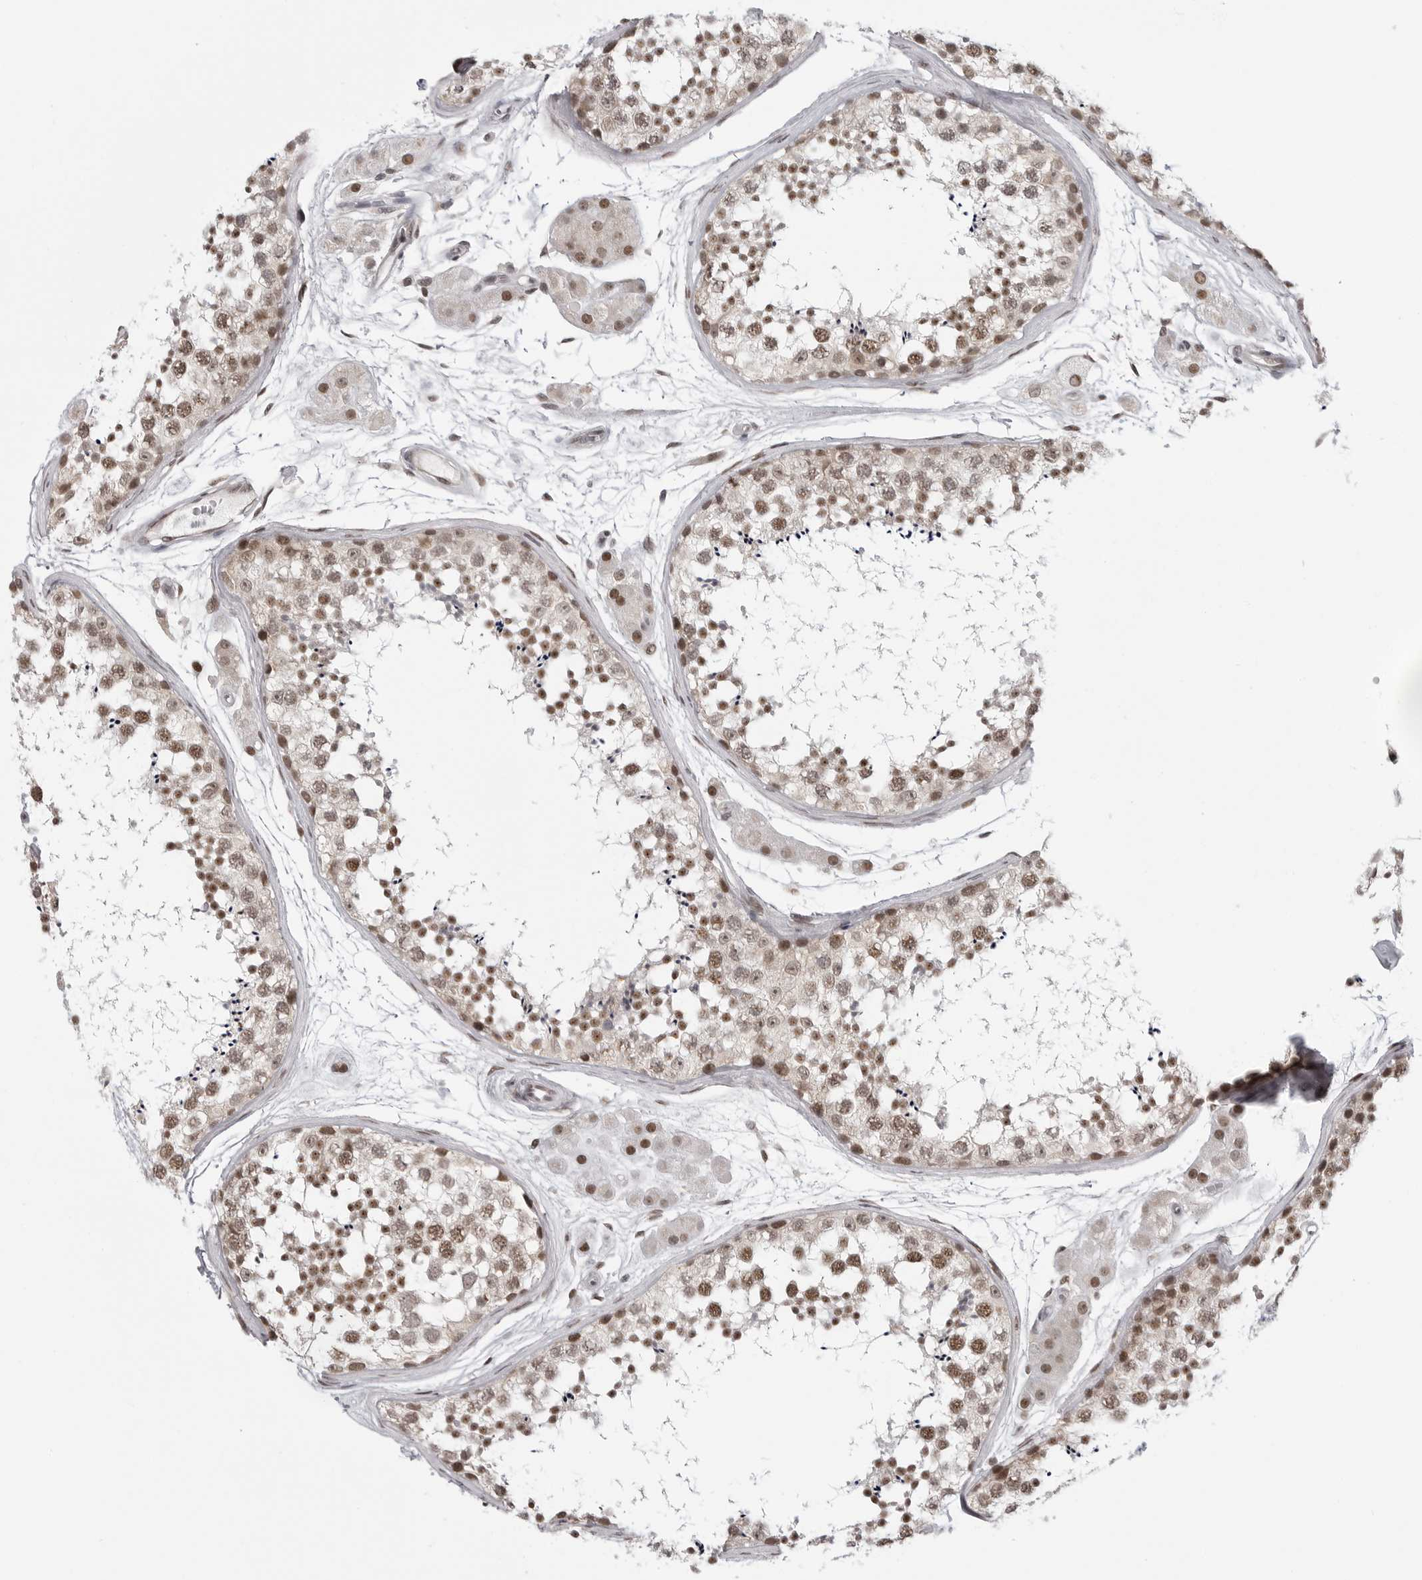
{"staining": {"intensity": "moderate", "quantity": ">75%", "location": "nuclear"}, "tissue": "testis", "cell_type": "Cells in seminiferous ducts", "image_type": "normal", "snomed": [{"axis": "morphology", "description": "Normal tissue, NOS"}, {"axis": "topography", "description": "Testis"}], "caption": "IHC image of unremarkable testis: testis stained using IHC demonstrates medium levels of moderate protein expression localized specifically in the nuclear of cells in seminiferous ducts, appearing as a nuclear brown color.", "gene": "PRDM10", "patient": {"sex": "male", "age": 56}}